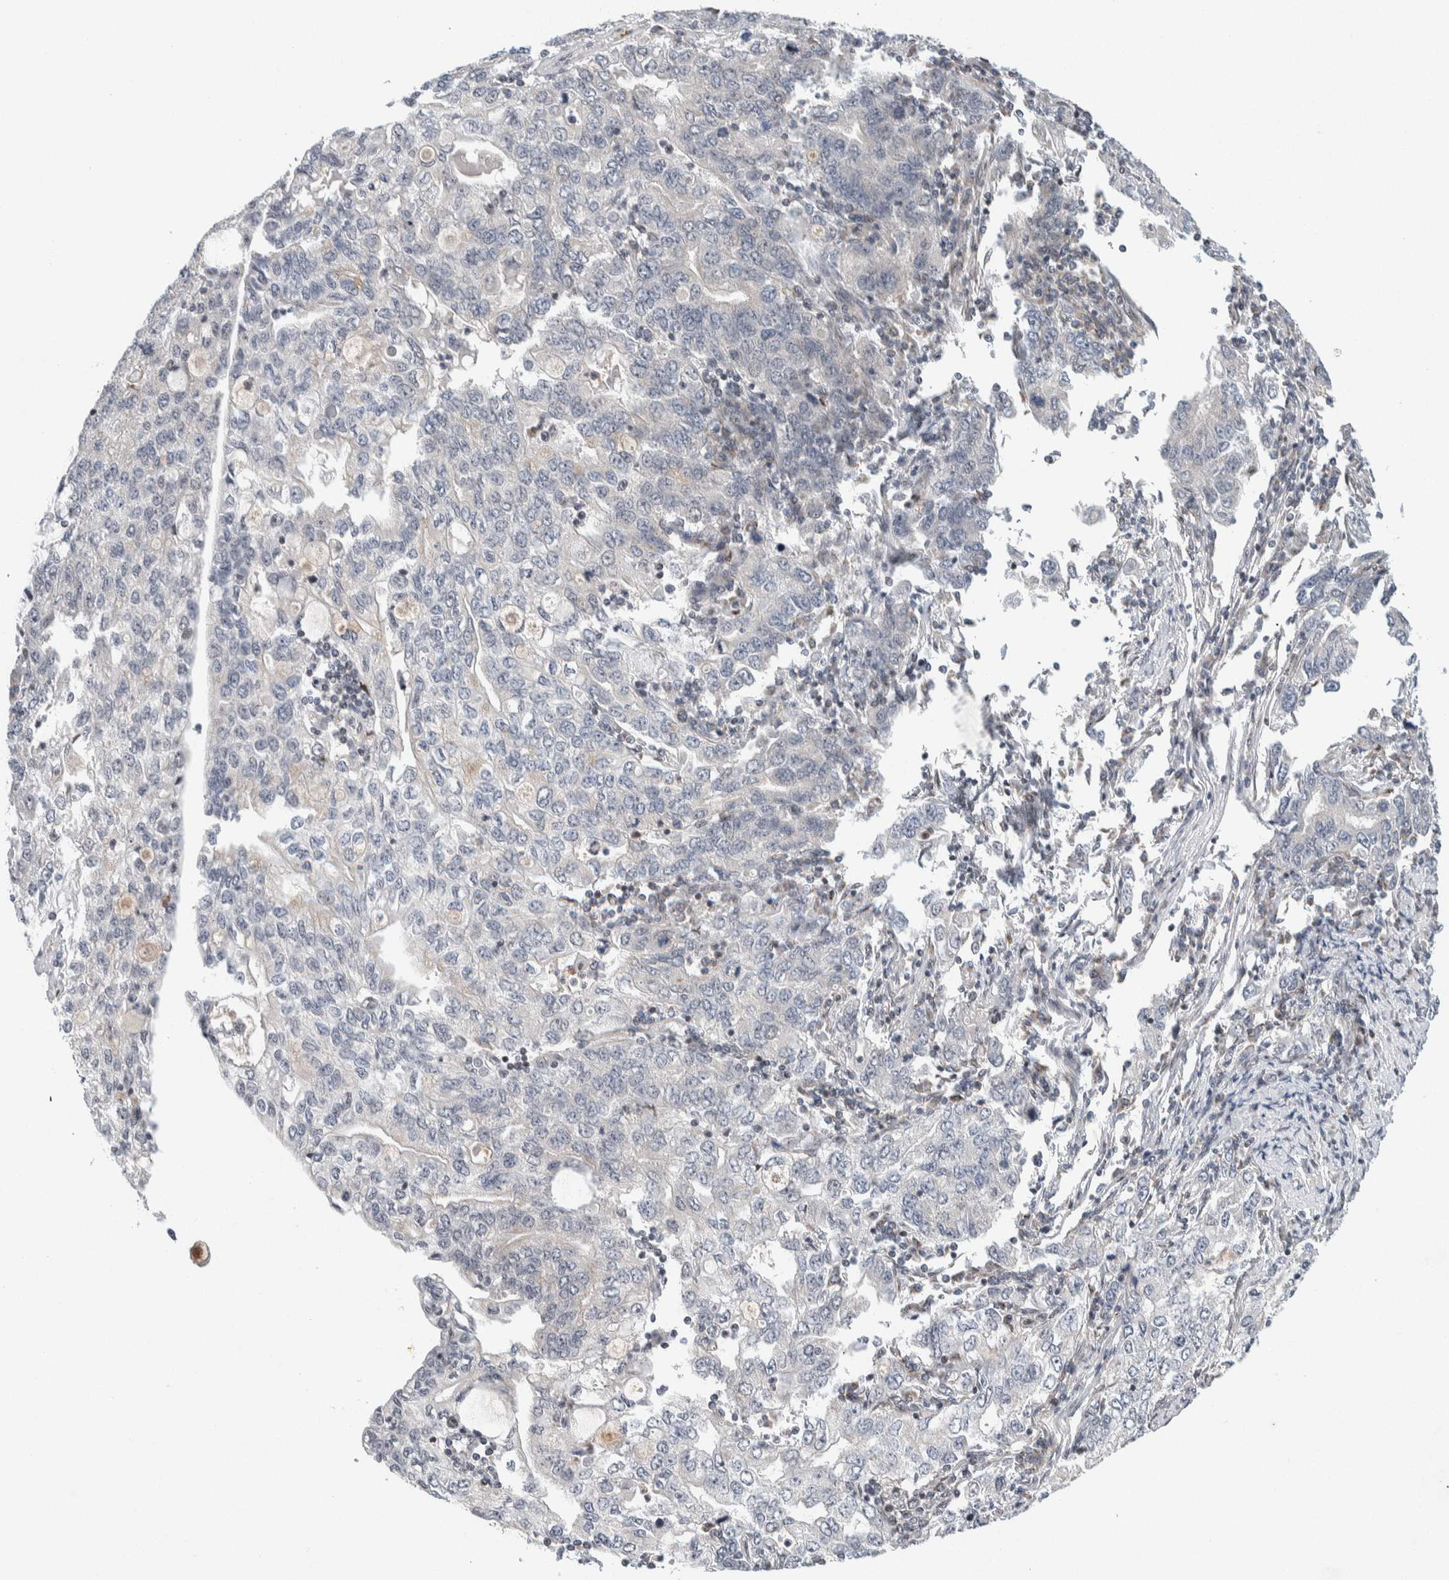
{"staining": {"intensity": "negative", "quantity": "none", "location": "none"}, "tissue": "stomach cancer", "cell_type": "Tumor cells", "image_type": "cancer", "snomed": [{"axis": "morphology", "description": "Adenocarcinoma, NOS"}, {"axis": "topography", "description": "Stomach, lower"}], "caption": "Stomach cancer was stained to show a protein in brown. There is no significant positivity in tumor cells.", "gene": "NEUROD1", "patient": {"sex": "female", "age": 72}}